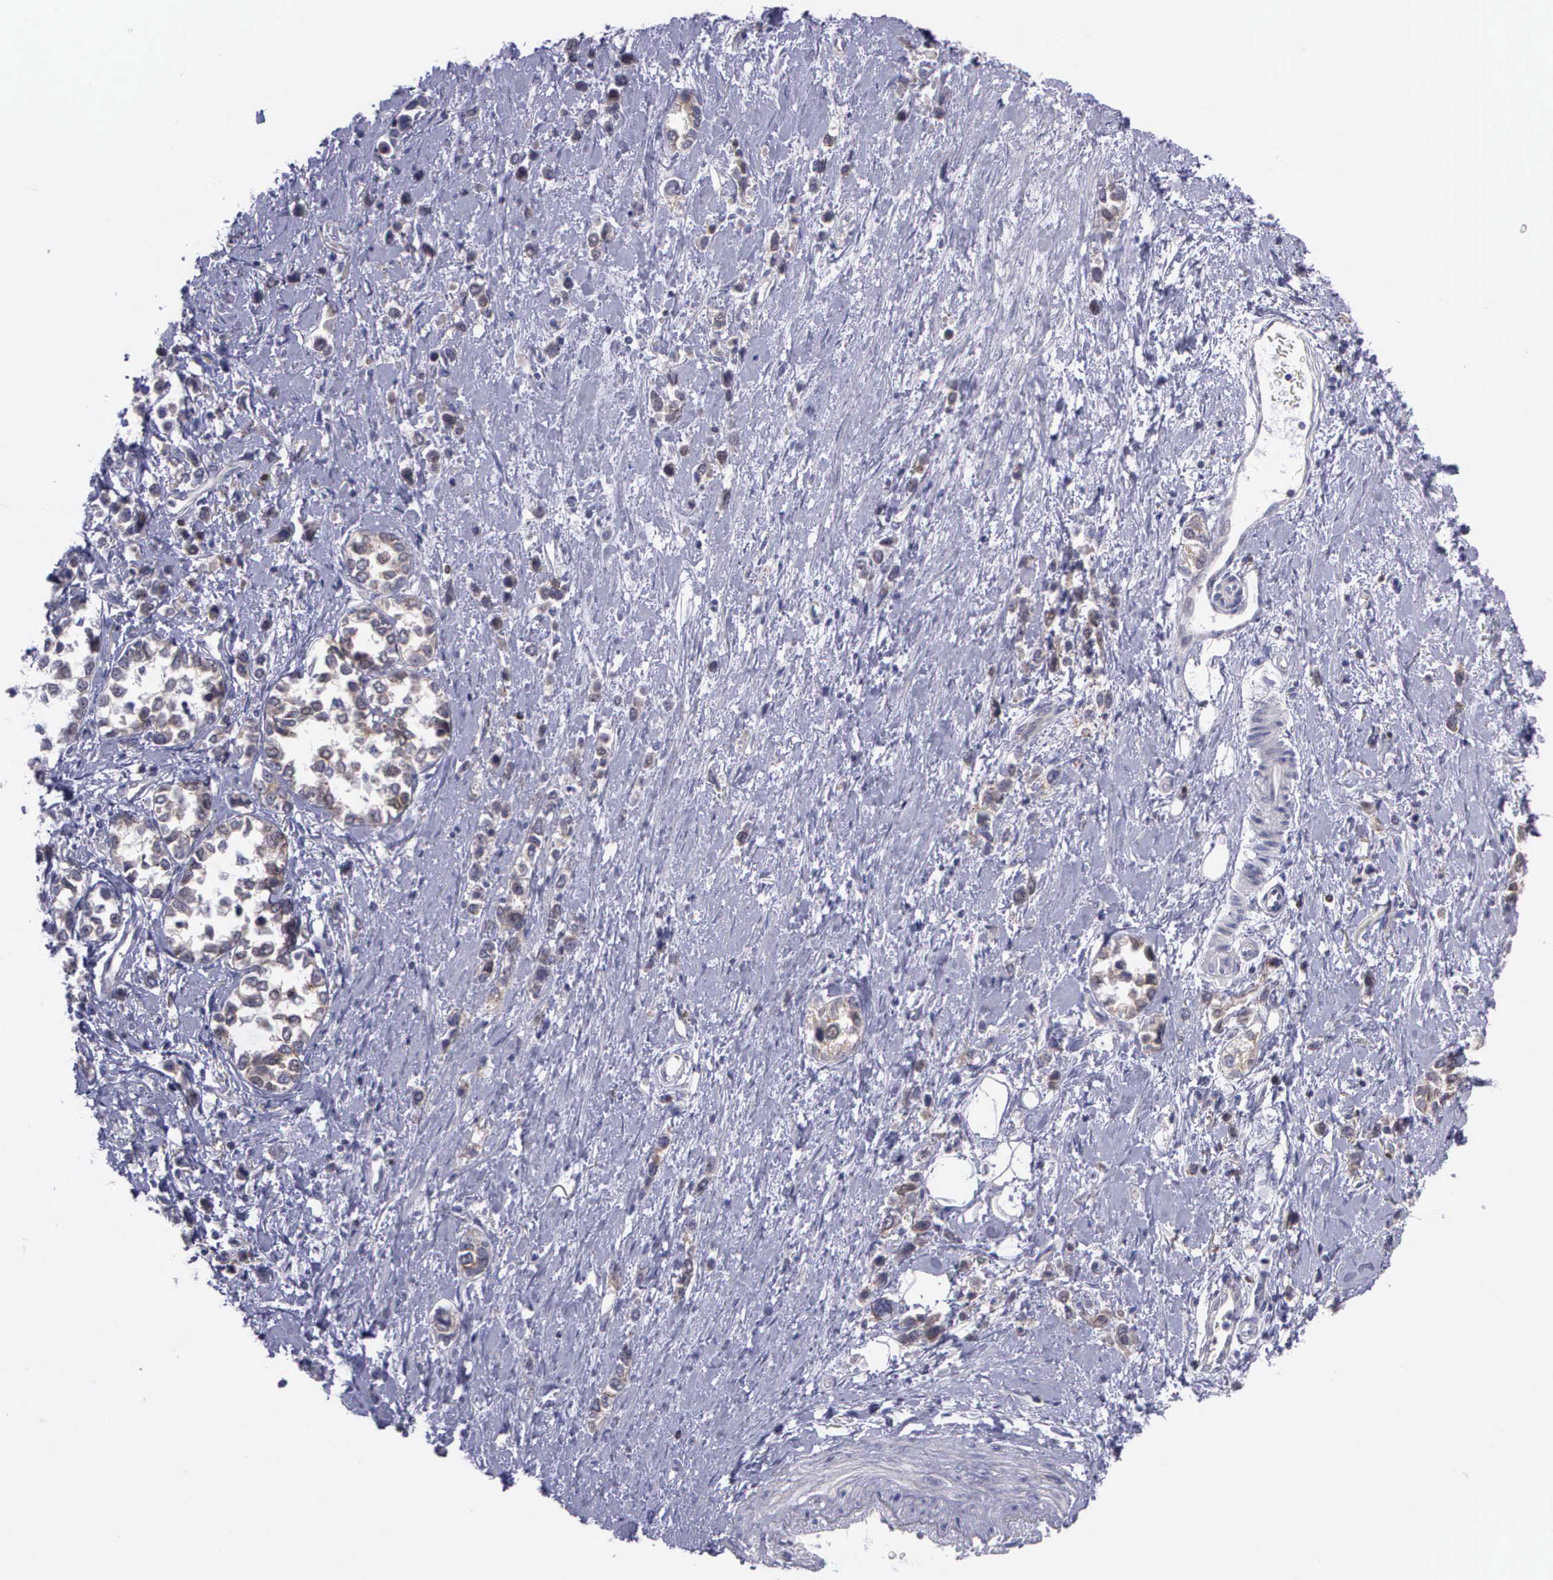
{"staining": {"intensity": "negative", "quantity": "none", "location": "none"}, "tissue": "stomach cancer", "cell_type": "Tumor cells", "image_type": "cancer", "snomed": [{"axis": "morphology", "description": "Adenocarcinoma, NOS"}, {"axis": "topography", "description": "Stomach, upper"}], "caption": "Human stomach adenocarcinoma stained for a protein using immunohistochemistry (IHC) reveals no staining in tumor cells.", "gene": "MICAL3", "patient": {"sex": "male", "age": 76}}